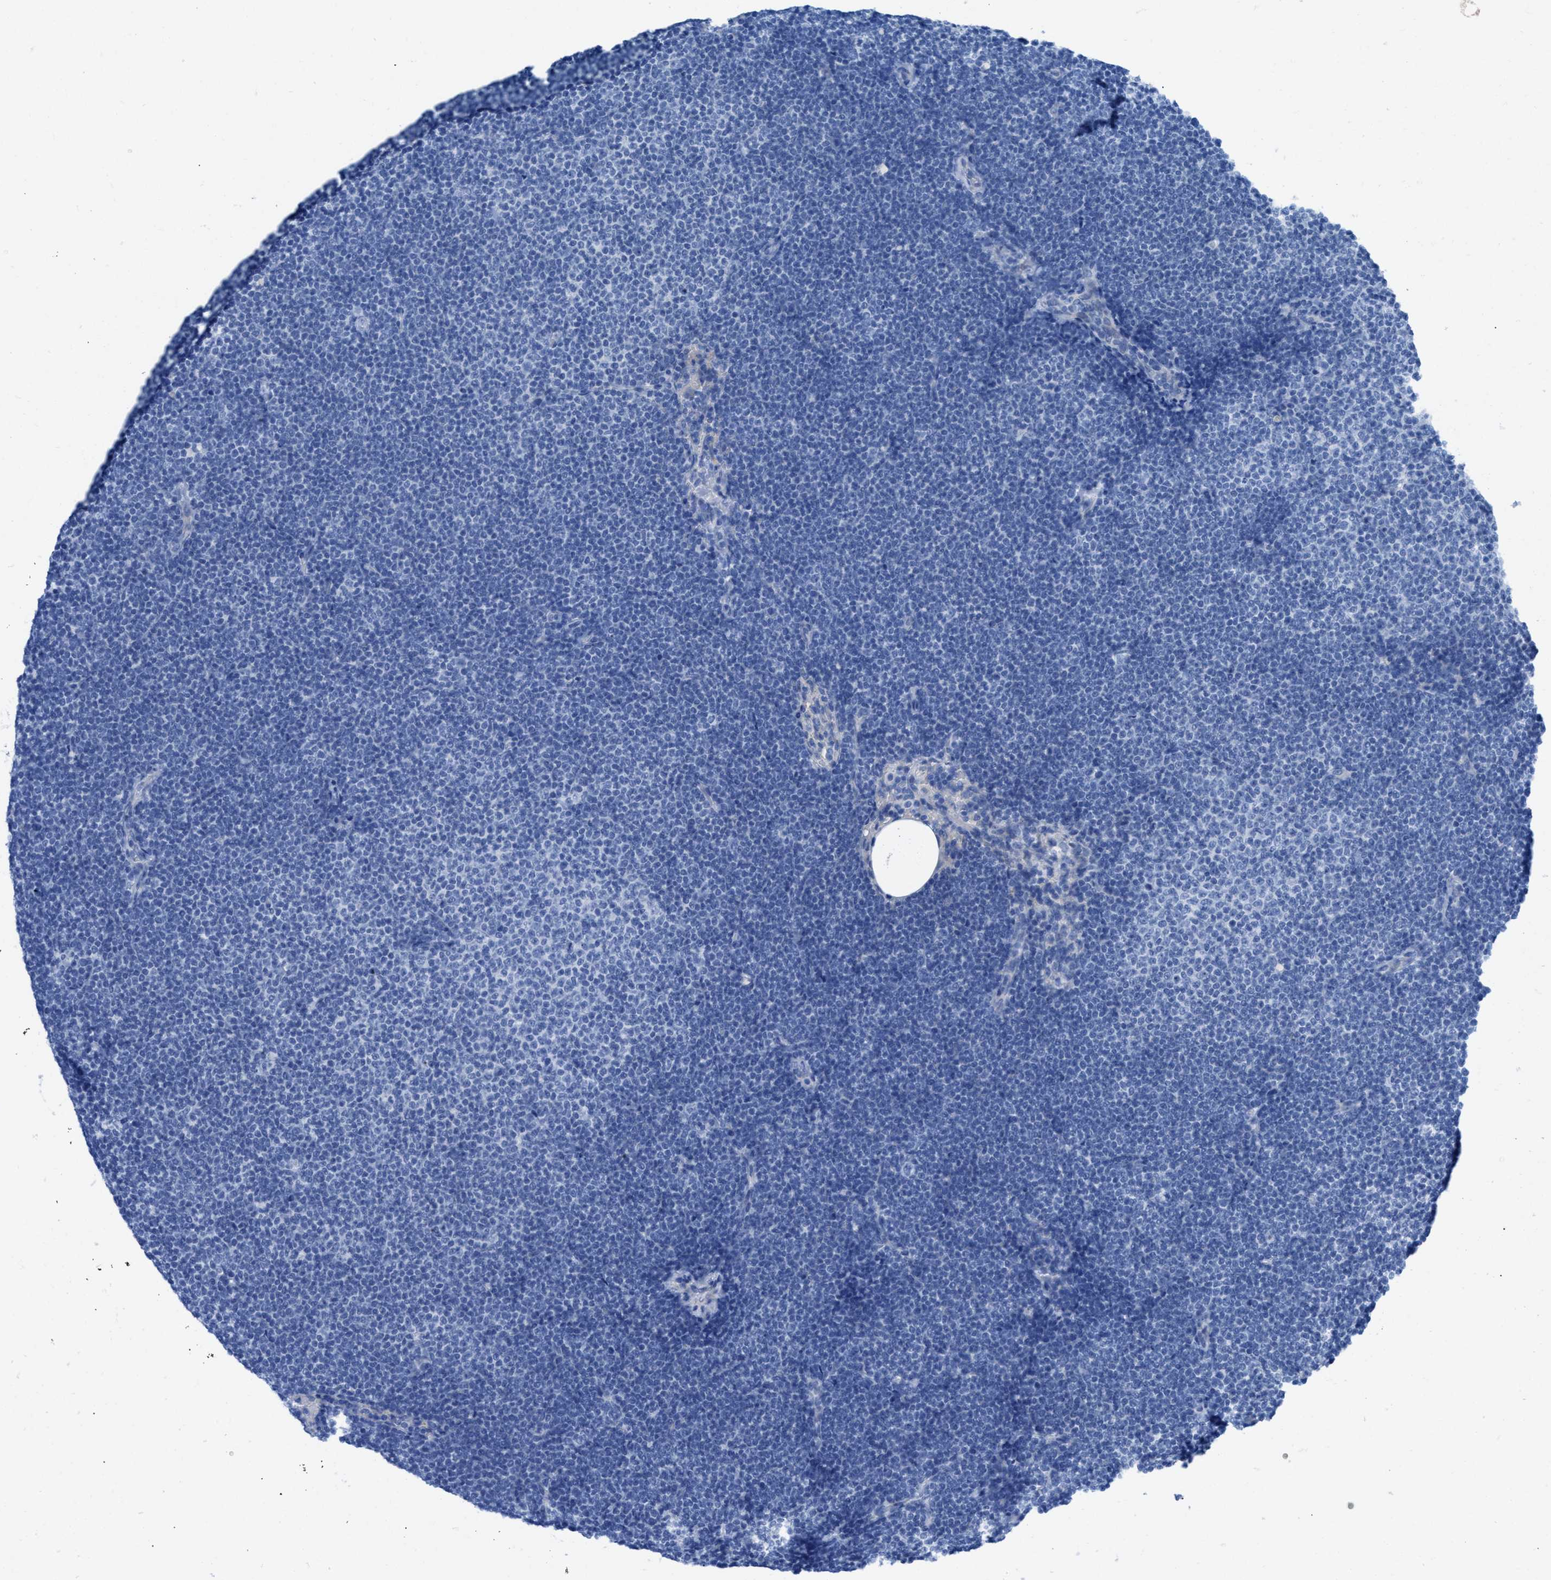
{"staining": {"intensity": "negative", "quantity": "none", "location": "none"}, "tissue": "lymphoma", "cell_type": "Tumor cells", "image_type": "cancer", "snomed": [{"axis": "morphology", "description": "Malignant lymphoma, non-Hodgkin's type, Low grade"}, {"axis": "topography", "description": "Lymph node"}], "caption": "DAB immunohistochemical staining of human malignant lymphoma, non-Hodgkin's type (low-grade) exhibits no significant staining in tumor cells.", "gene": "ANKFN1", "patient": {"sex": "female", "age": 53}}